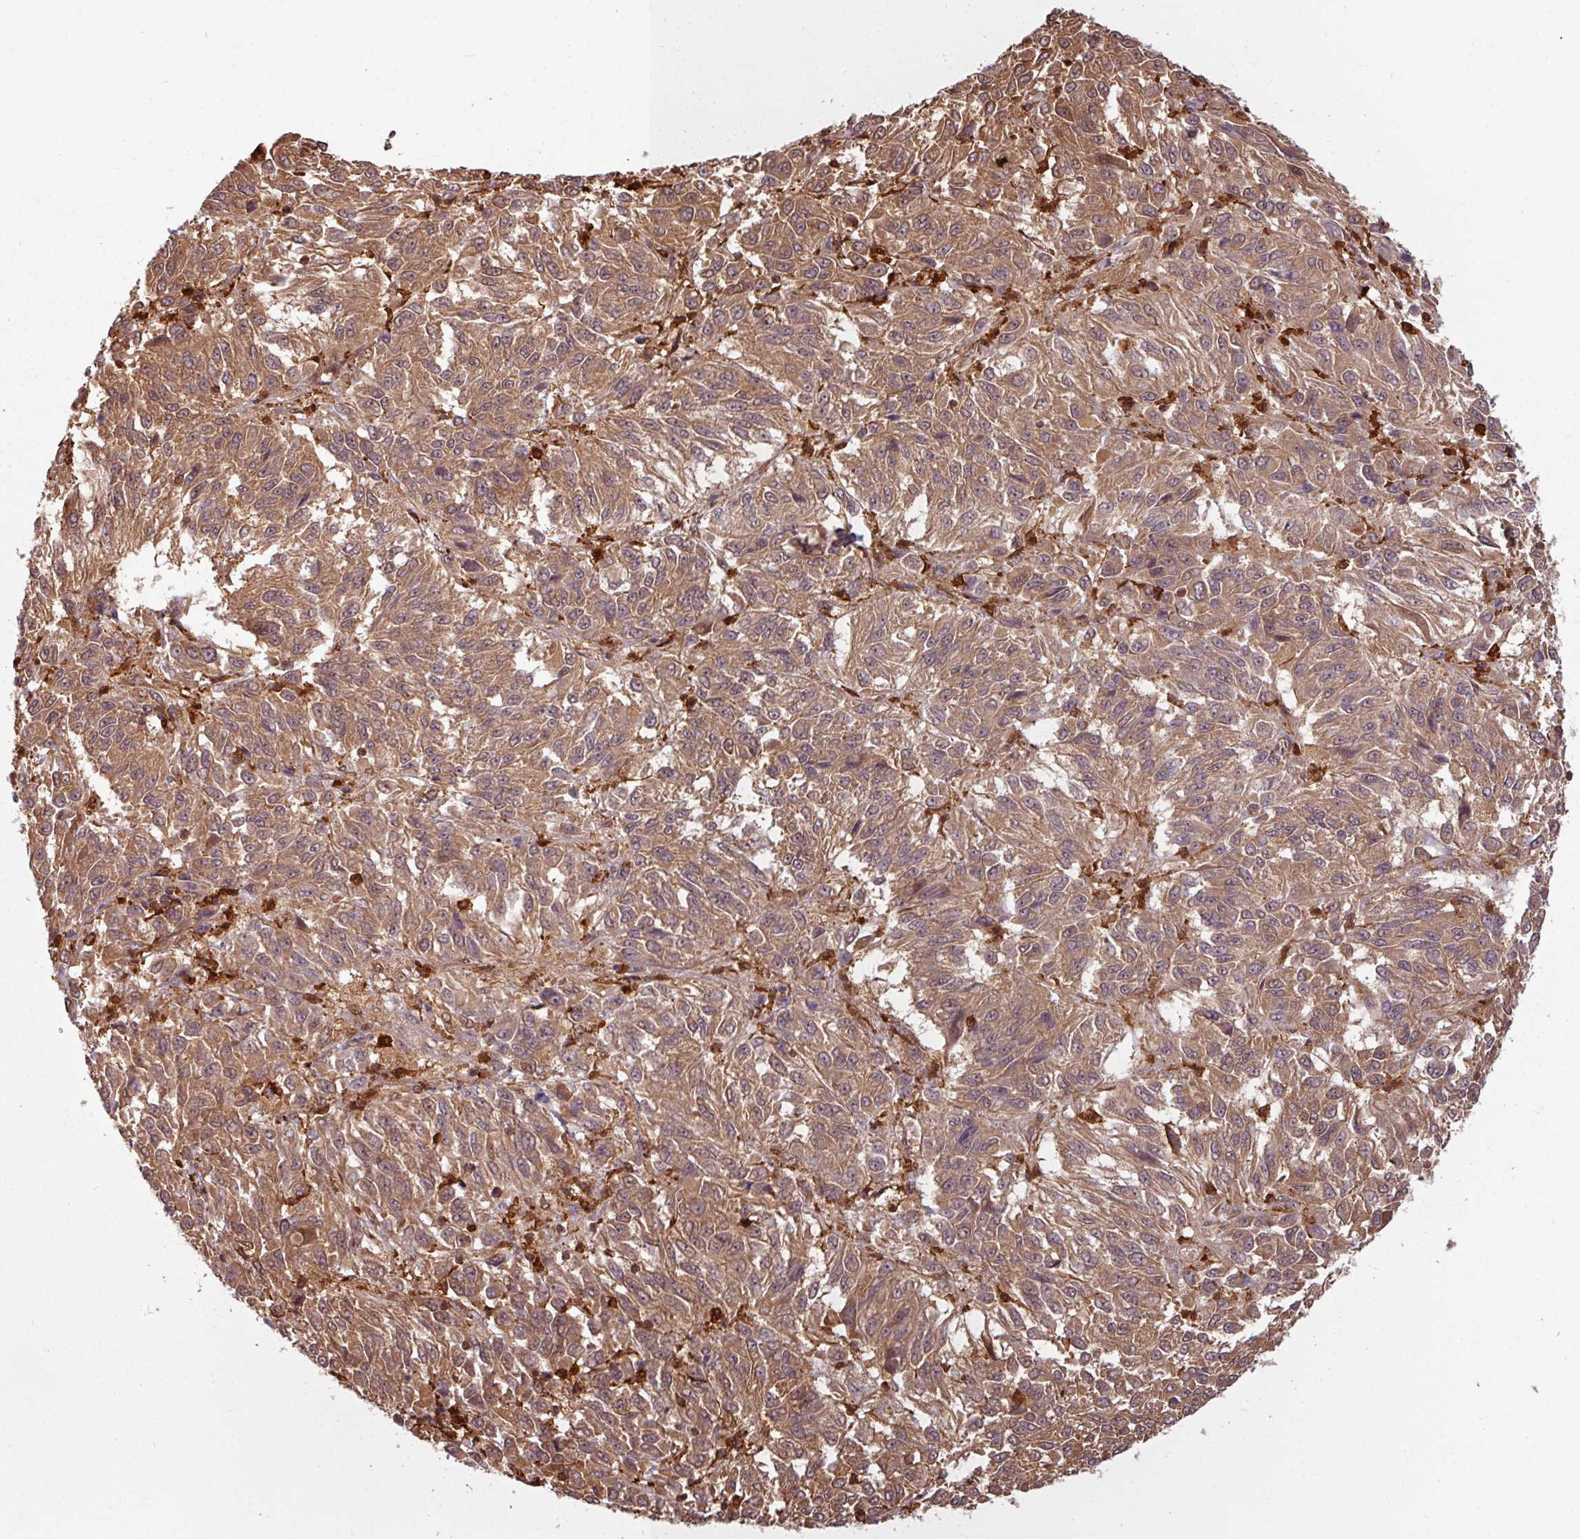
{"staining": {"intensity": "moderate", "quantity": ">75%", "location": "cytoplasmic/membranous"}, "tissue": "melanoma", "cell_type": "Tumor cells", "image_type": "cancer", "snomed": [{"axis": "morphology", "description": "Malignant melanoma, Metastatic site"}, {"axis": "topography", "description": "Lung"}], "caption": "Malignant melanoma (metastatic site) tissue exhibits moderate cytoplasmic/membranous expression in approximately >75% of tumor cells (DAB (3,3'-diaminobenzidine) = brown stain, brightfield microscopy at high magnification).", "gene": "KCTD11", "patient": {"sex": "male", "age": 64}}